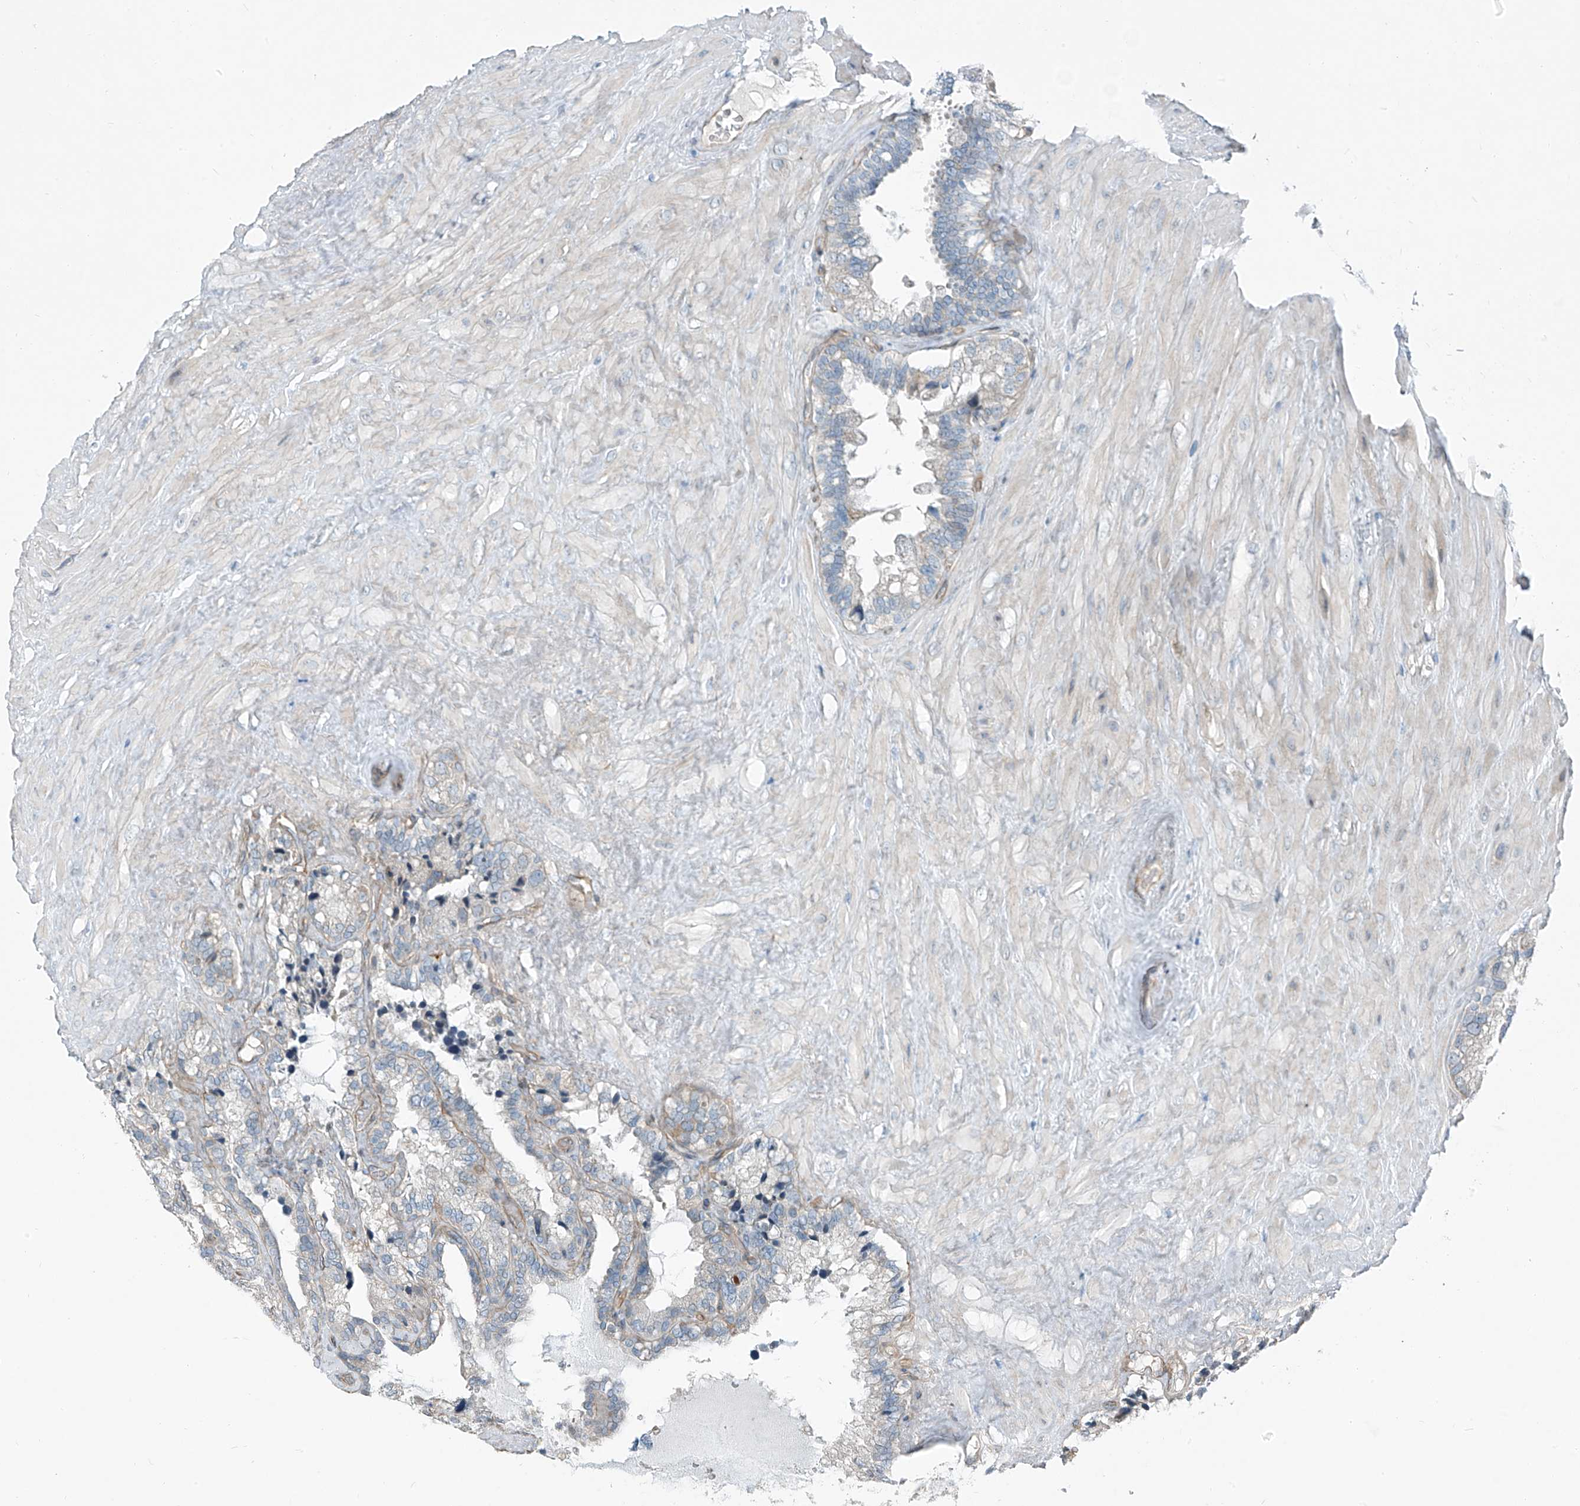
{"staining": {"intensity": "negative", "quantity": "none", "location": "none"}, "tissue": "seminal vesicle", "cell_type": "Glandular cells", "image_type": "normal", "snomed": [{"axis": "morphology", "description": "Normal tissue, NOS"}, {"axis": "topography", "description": "Prostate"}, {"axis": "topography", "description": "Seminal veicle"}], "caption": "The image shows no significant staining in glandular cells of seminal vesicle. Nuclei are stained in blue.", "gene": "TNS2", "patient": {"sex": "male", "age": 68}}